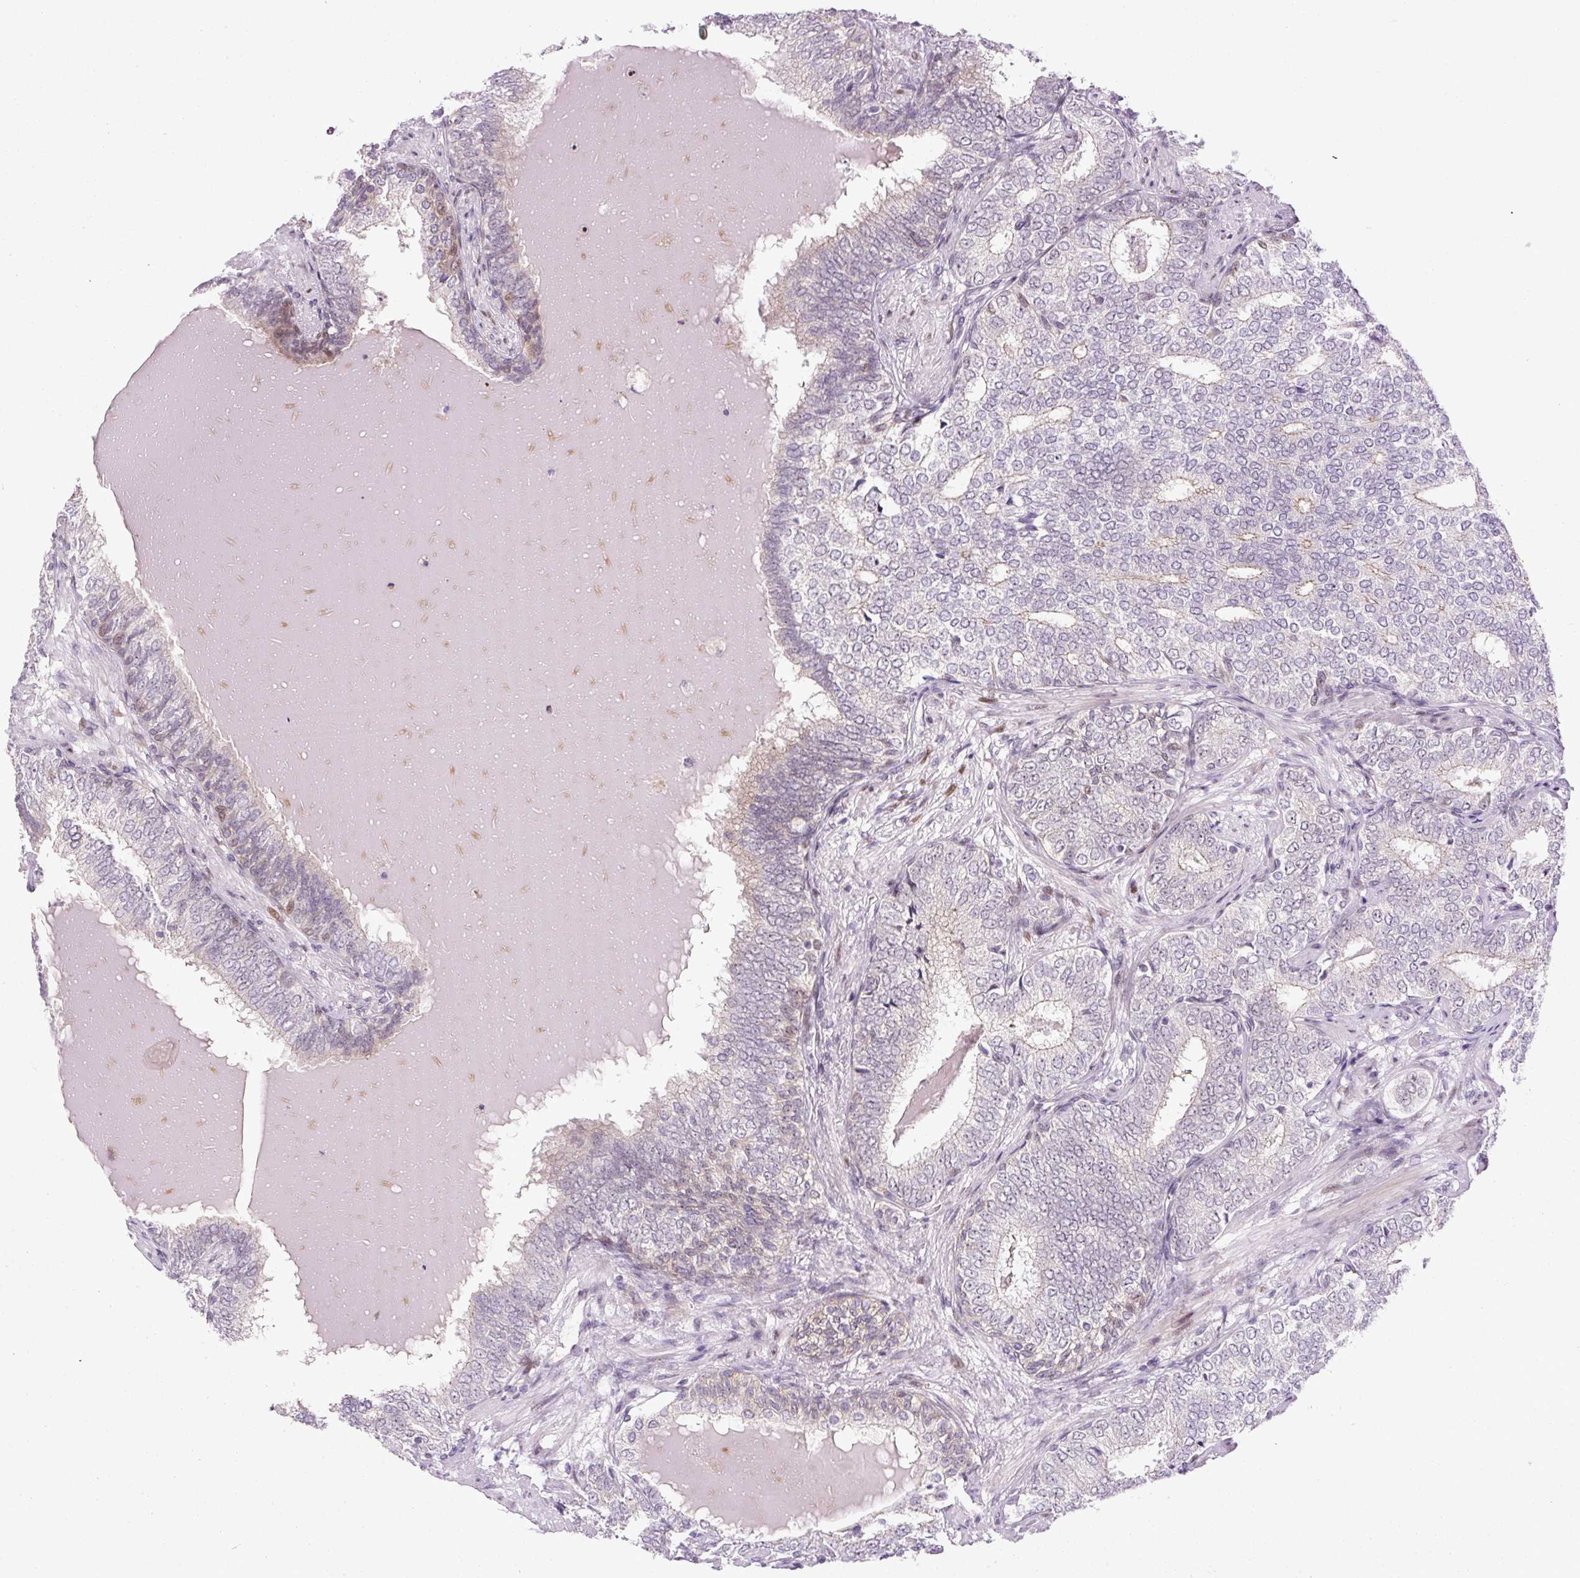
{"staining": {"intensity": "negative", "quantity": "none", "location": "none"}, "tissue": "prostate cancer", "cell_type": "Tumor cells", "image_type": "cancer", "snomed": [{"axis": "morphology", "description": "Adenocarcinoma, High grade"}, {"axis": "topography", "description": "Prostate"}], "caption": "Immunohistochemical staining of prostate cancer reveals no significant staining in tumor cells.", "gene": "ARHGEF18", "patient": {"sex": "male", "age": 72}}